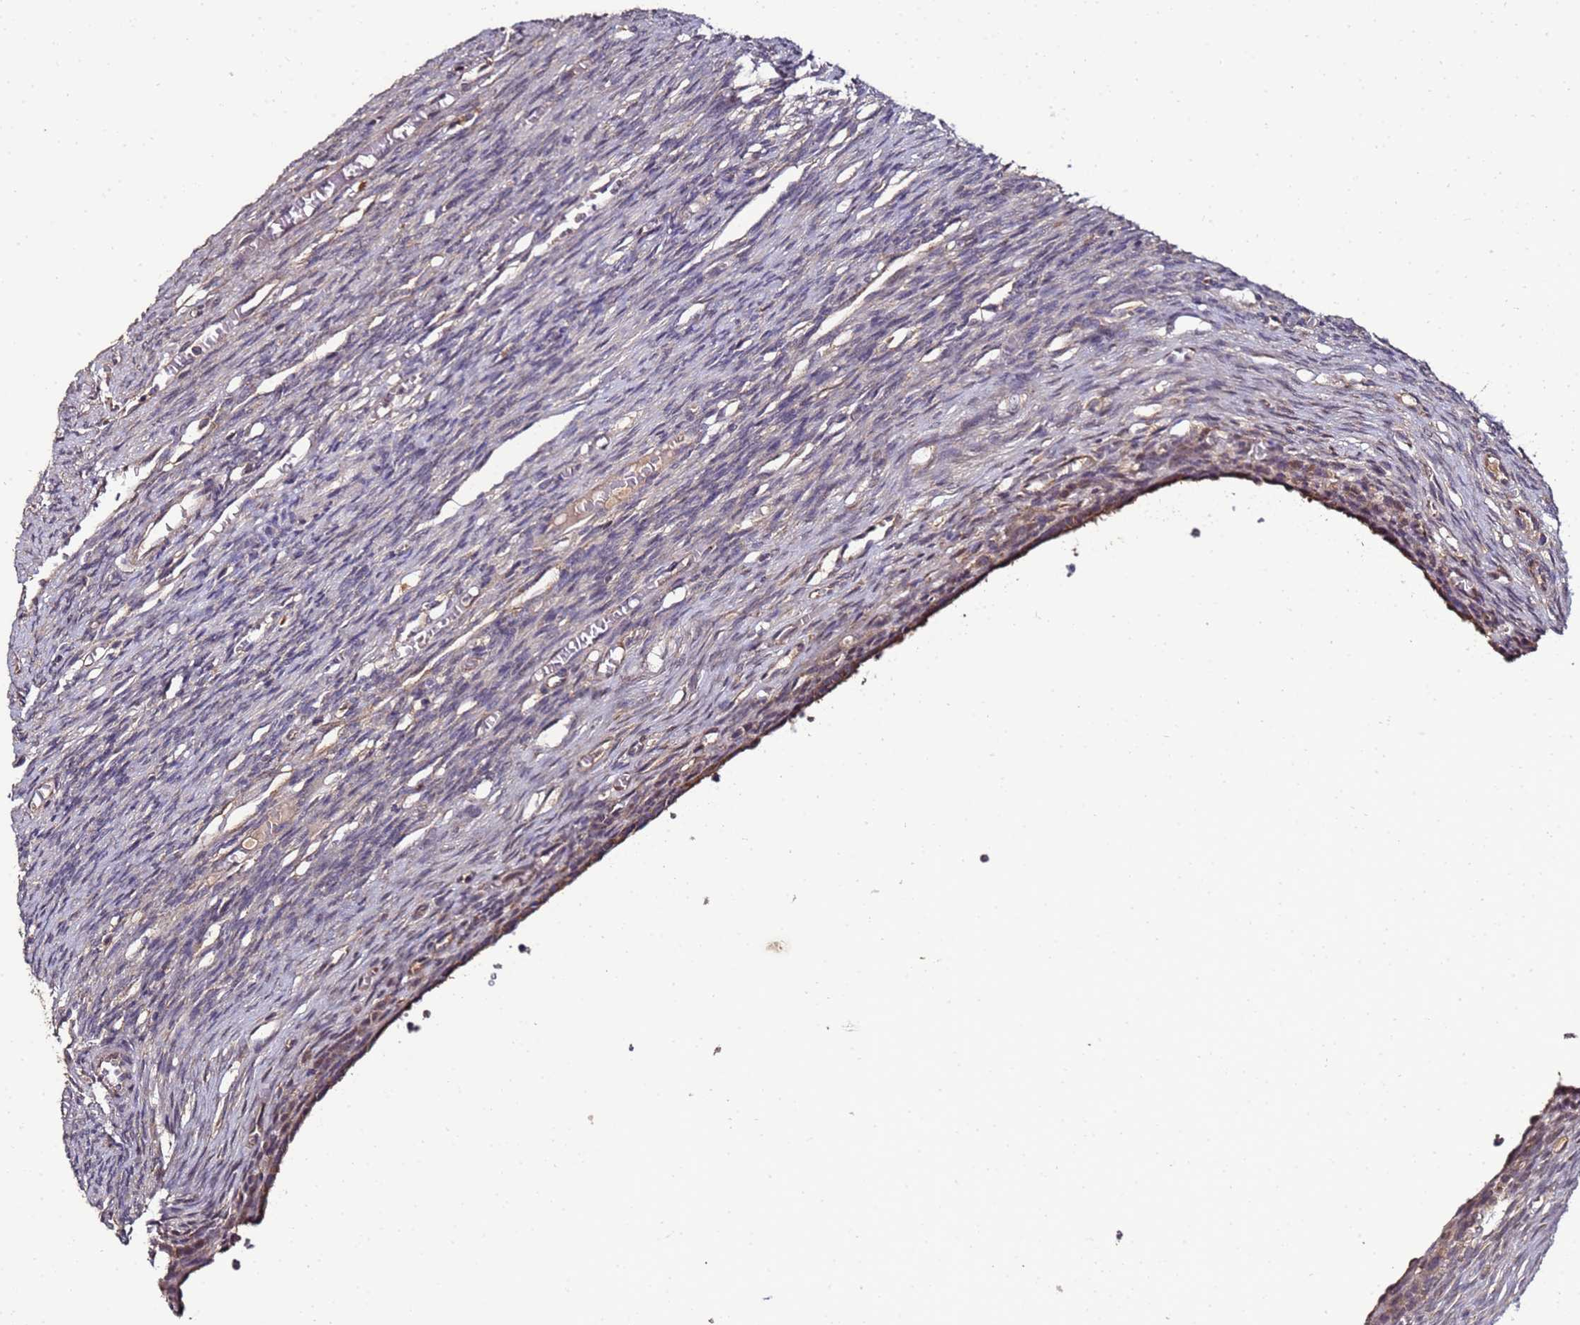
{"staining": {"intensity": "negative", "quantity": "none", "location": "none"}, "tissue": "ovary", "cell_type": "Ovarian stroma cells", "image_type": "normal", "snomed": [{"axis": "morphology", "description": "Normal tissue, NOS"}, {"axis": "topography", "description": "Ovary"}], "caption": "Ovary stained for a protein using immunohistochemistry demonstrates no positivity ovarian stroma cells.", "gene": "ANKRD17", "patient": {"sex": "female", "age": 27}}